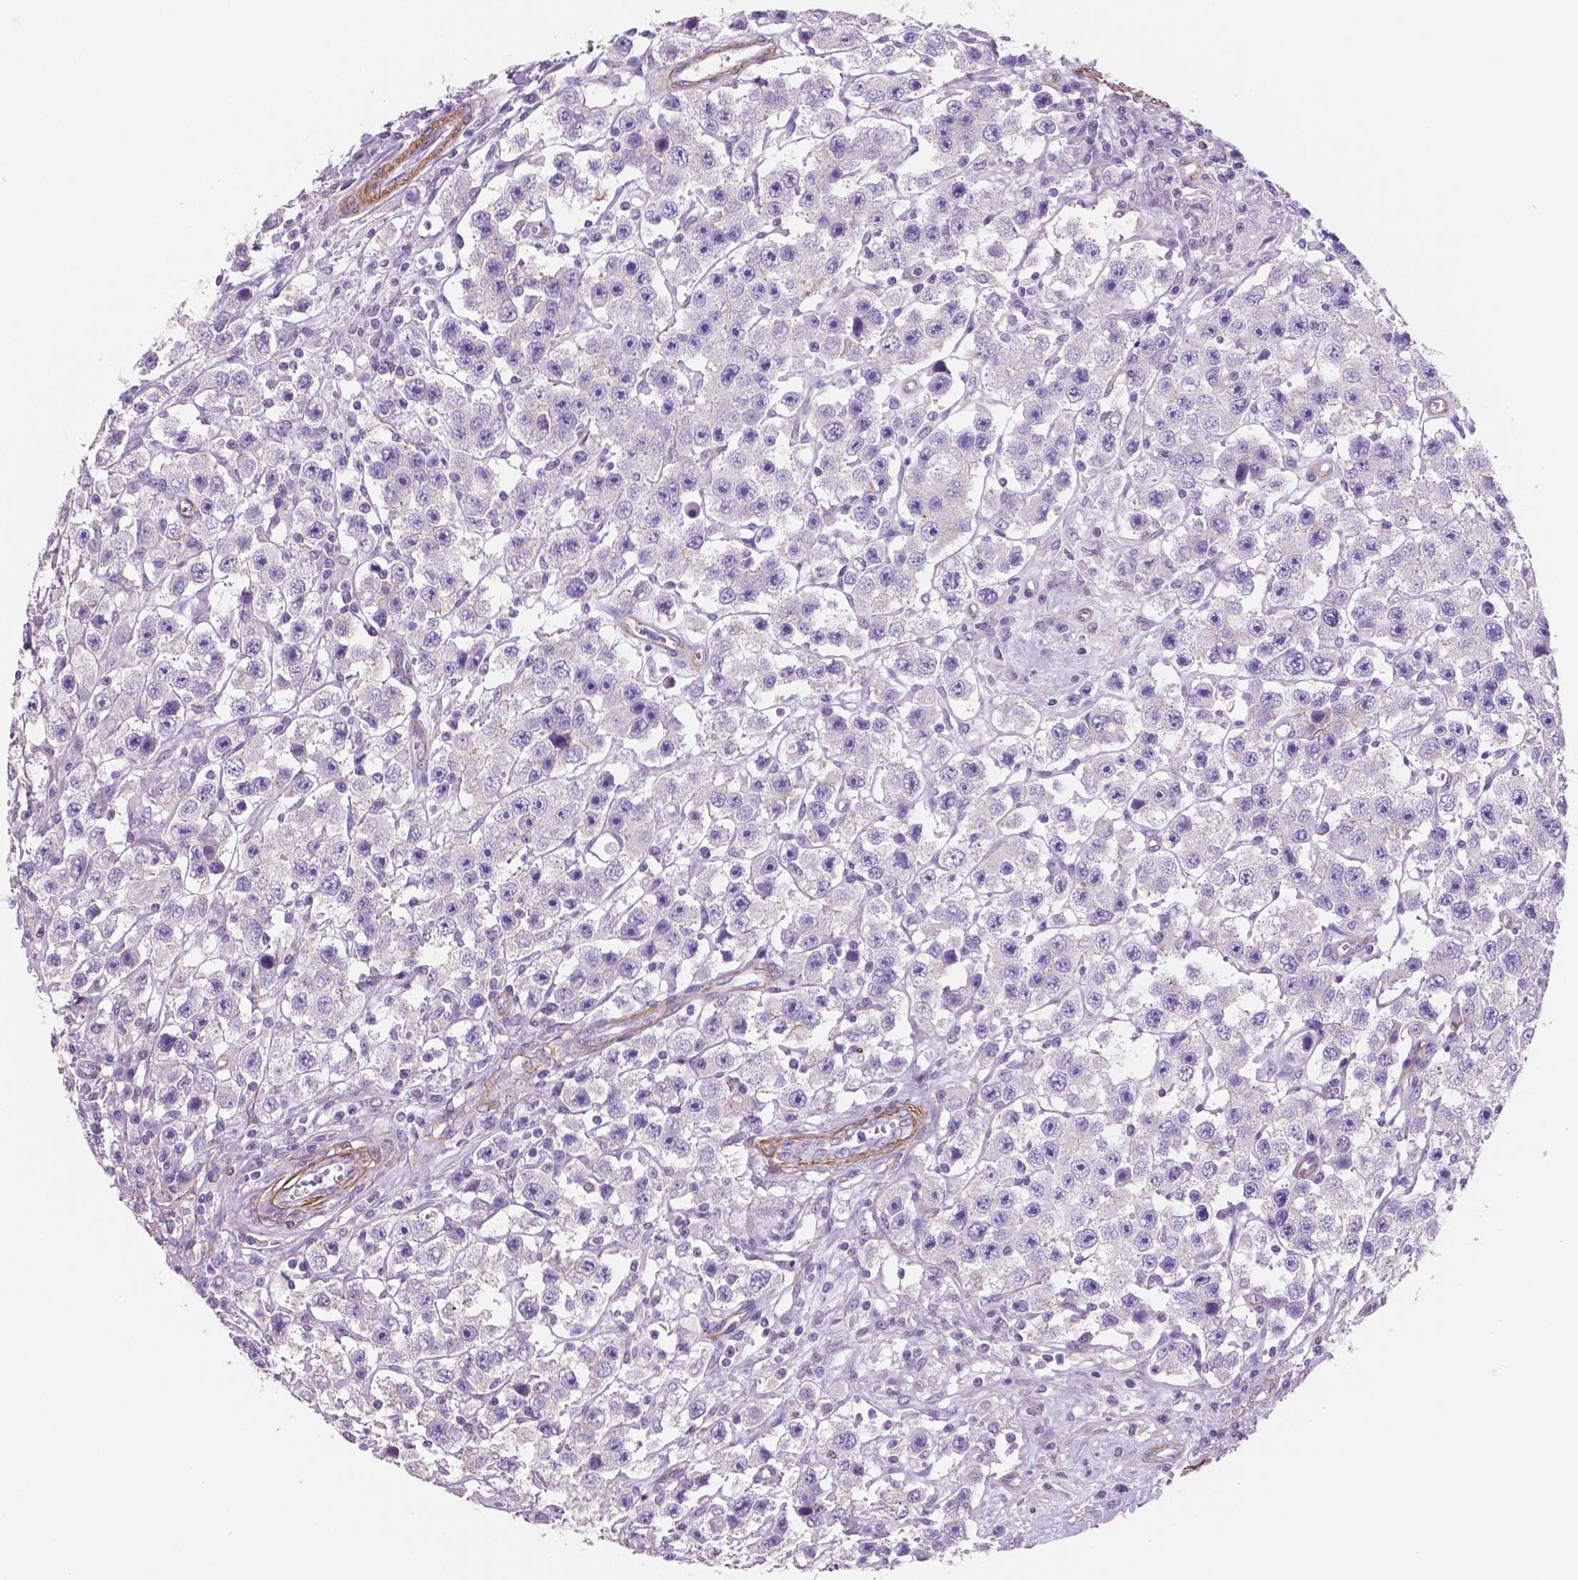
{"staining": {"intensity": "negative", "quantity": "none", "location": "none"}, "tissue": "testis cancer", "cell_type": "Tumor cells", "image_type": "cancer", "snomed": [{"axis": "morphology", "description": "Seminoma, NOS"}, {"axis": "topography", "description": "Testis"}], "caption": "This is a photomicrograph of IHC staining of testis cancer (seminoma), which shows no expression in tumor cells.", "gene": "TOR2A", "patient": {"sex": "male", "age": 45}}